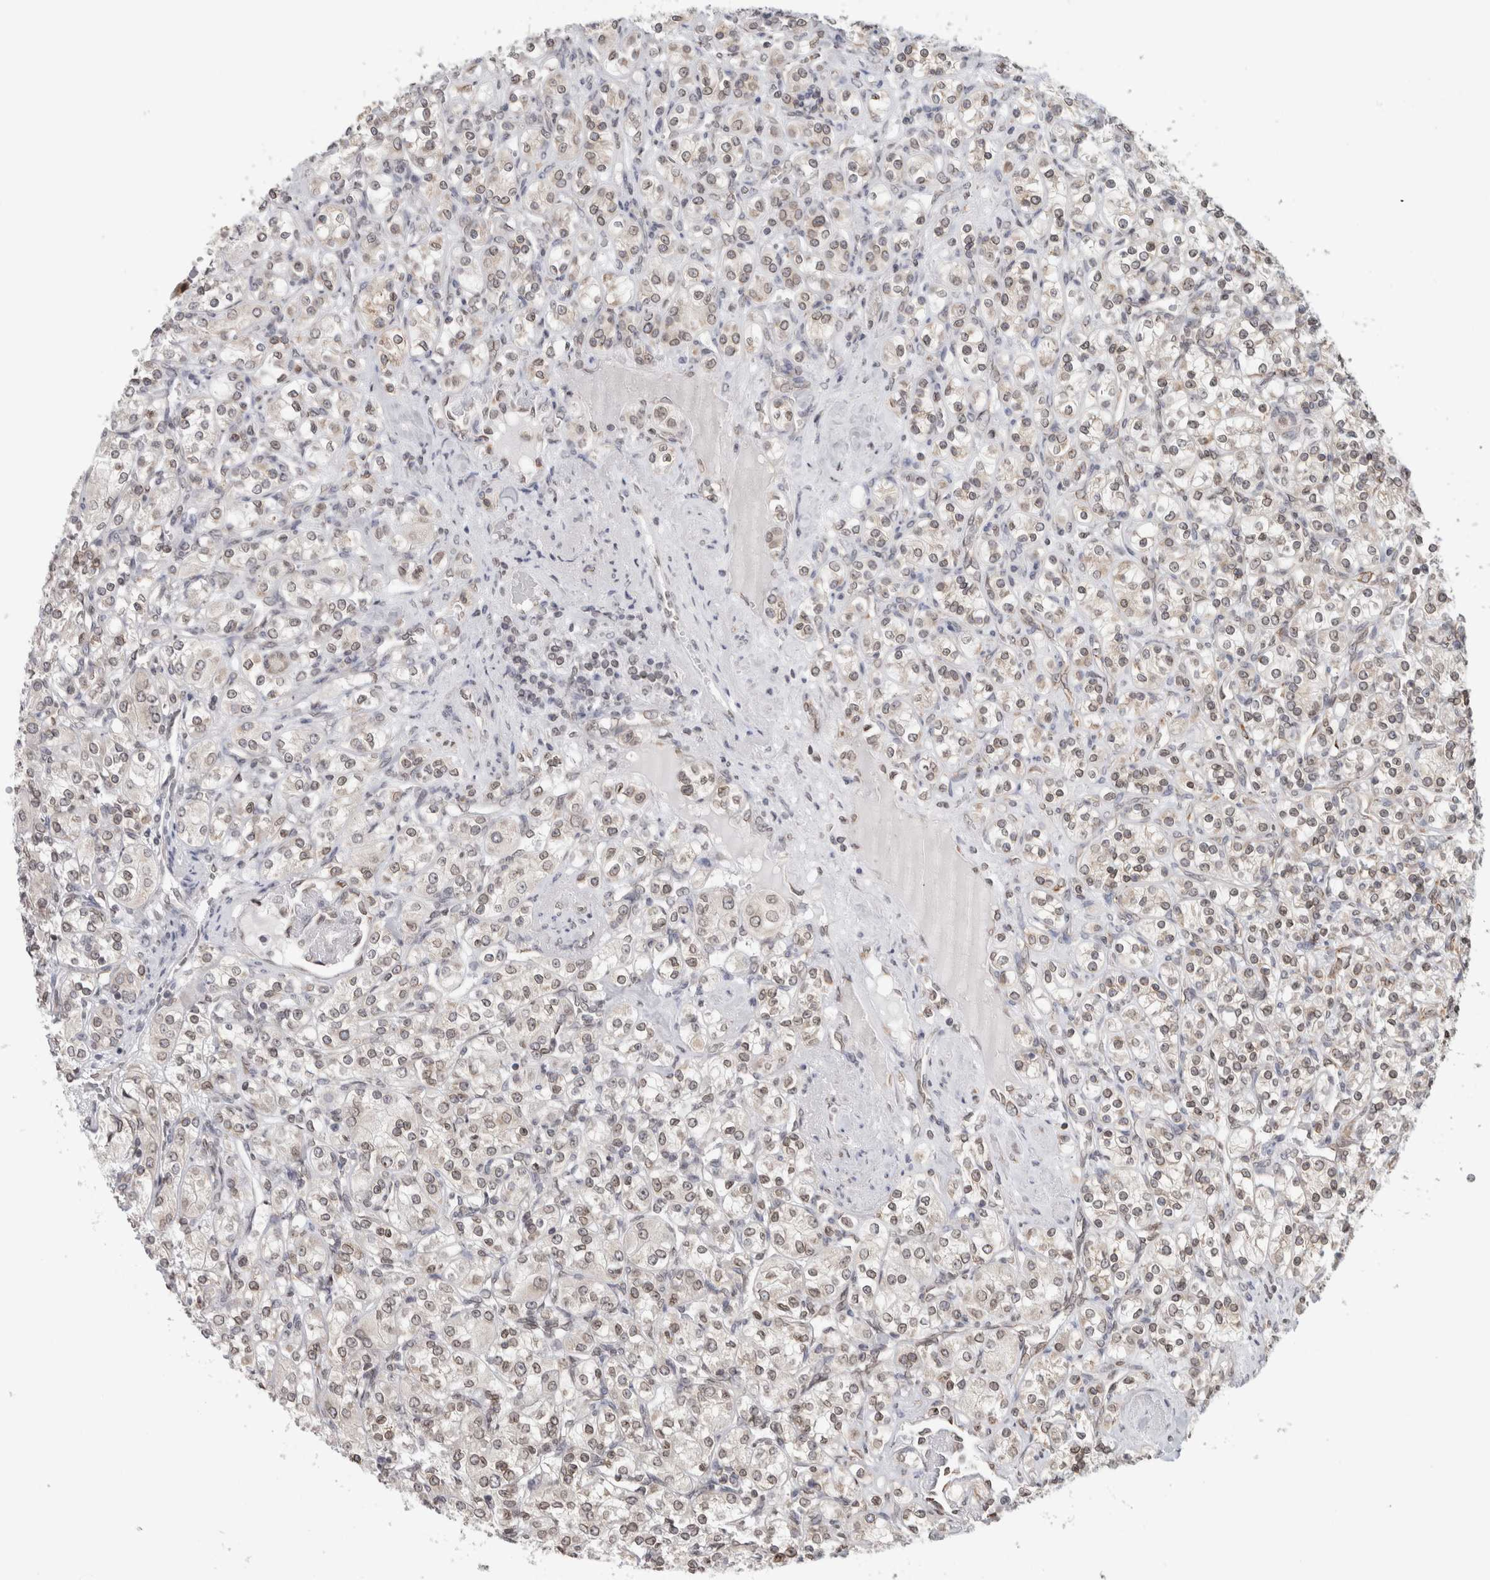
{"staining": {"intensity": "weak", "quantity": "25%-75%", "location": "nuclear"}, "tissue": "renal cancer", "cell_type": "Tumor cells", "image_type": "cancer", "snomed": [{"axis": "morphology", "description": "Adenocarcinoma, NOS"}, {"axis": "topography", "description": "Kidney"}], "caption": "Immunohistochemistry (IHC) photomicrograph of neoplastic tissue: adenocarcinoma (renal) stained using immunohistochemistry displays low levels of weak protein expression localized specifically in the nuclear of tumor cells, appearing as a nuclear brown color.", "gene": "RBMX2", "patient": {"sex": "male", "age": 77}}